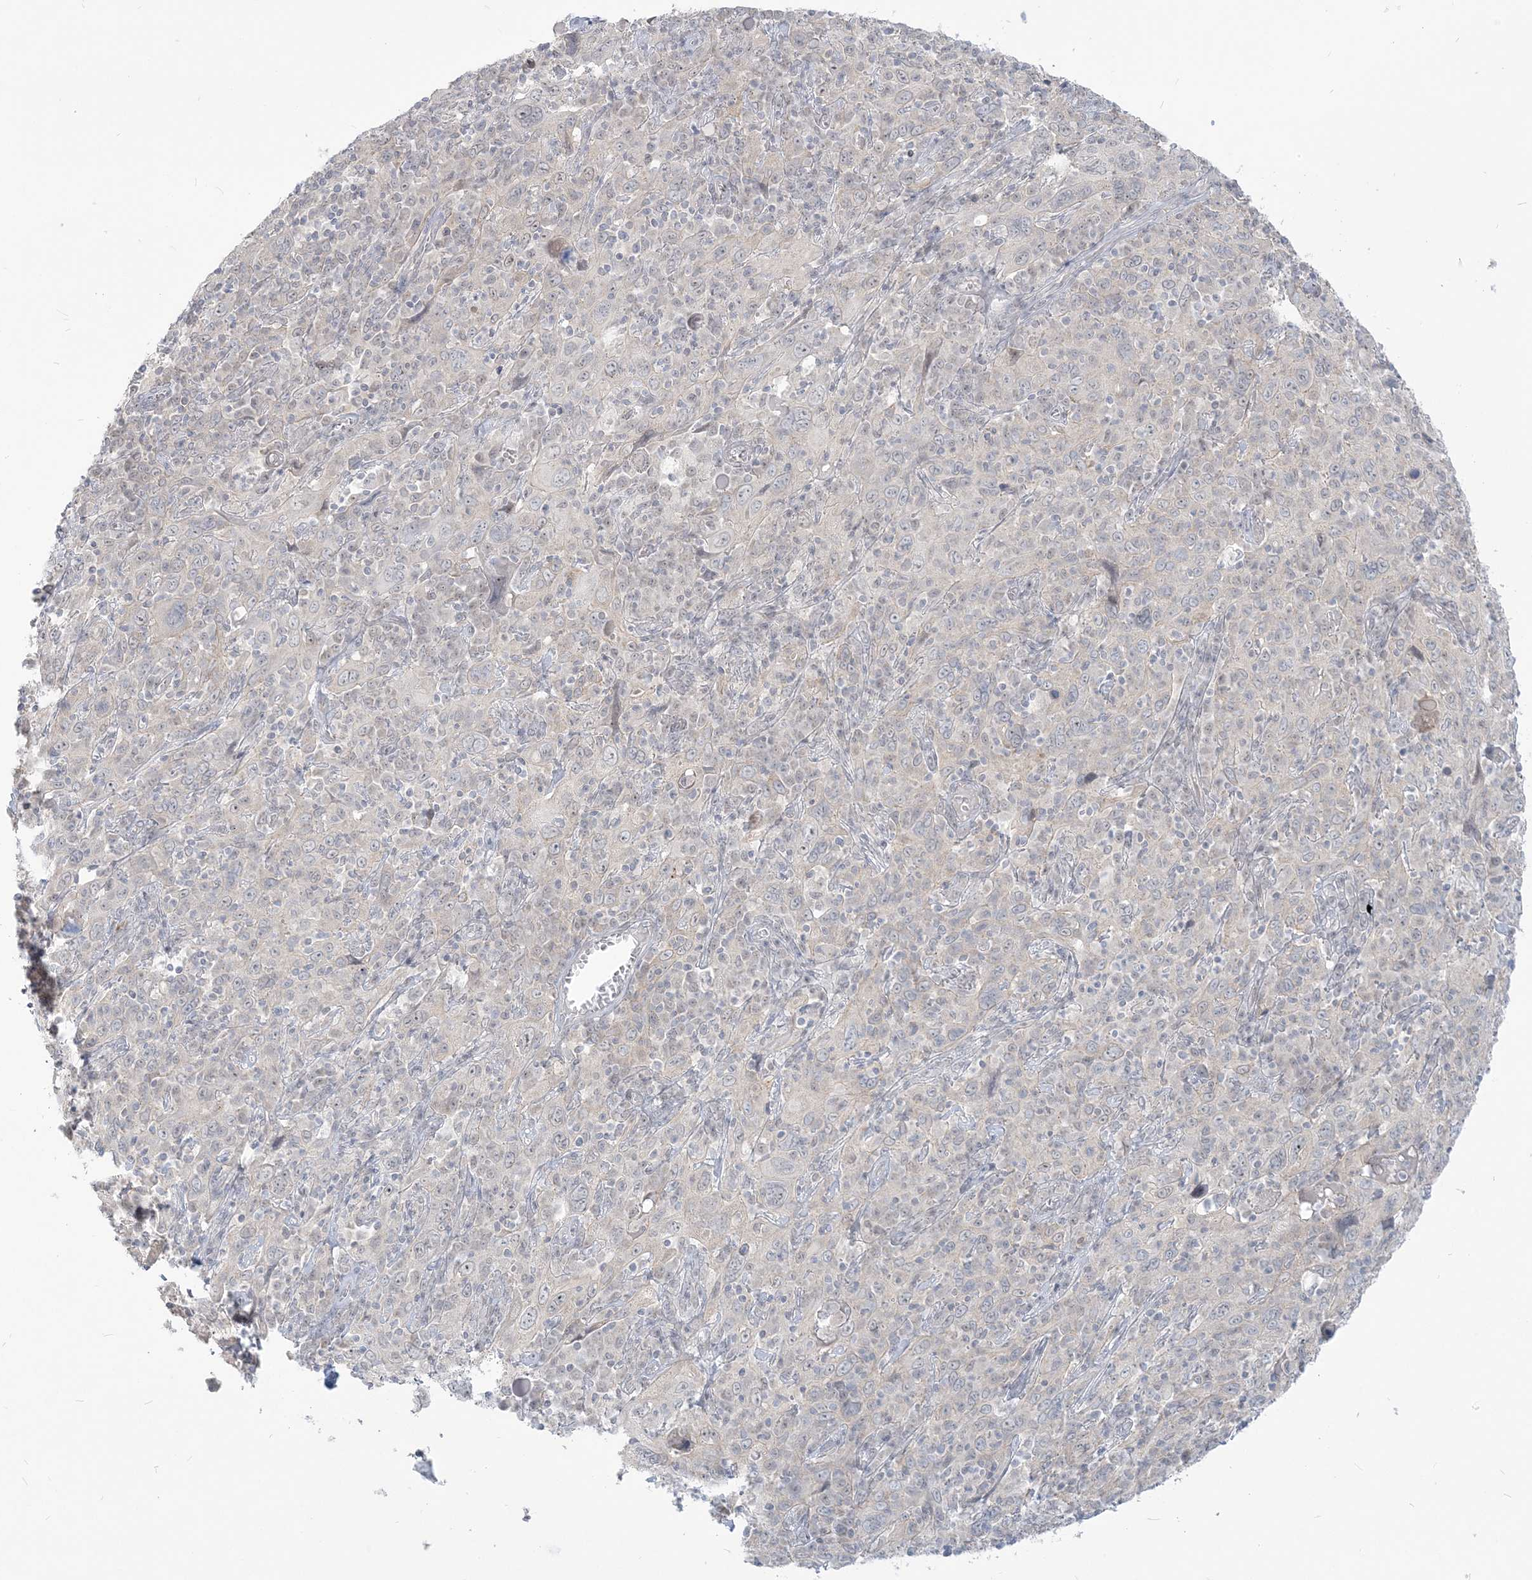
{"staining": {"intensity": "negative", "quantity": "none", "location": "none"}, "tissue": "cervical cancer", "cell_type": "Tumor cells", "image_type": "cancer", "snomed": [{"axis": "morphology", "description": "Squamous cell carcinoma, NOS"}, {"axis": "topography", "description": "Cervix"}], "caption": "Immunohistochemical staining of human cervical cancer demonstrates no significant staining in tumor cells.", "gene": "SDAD1", "patient": {"sex": "female", "age": 46}}